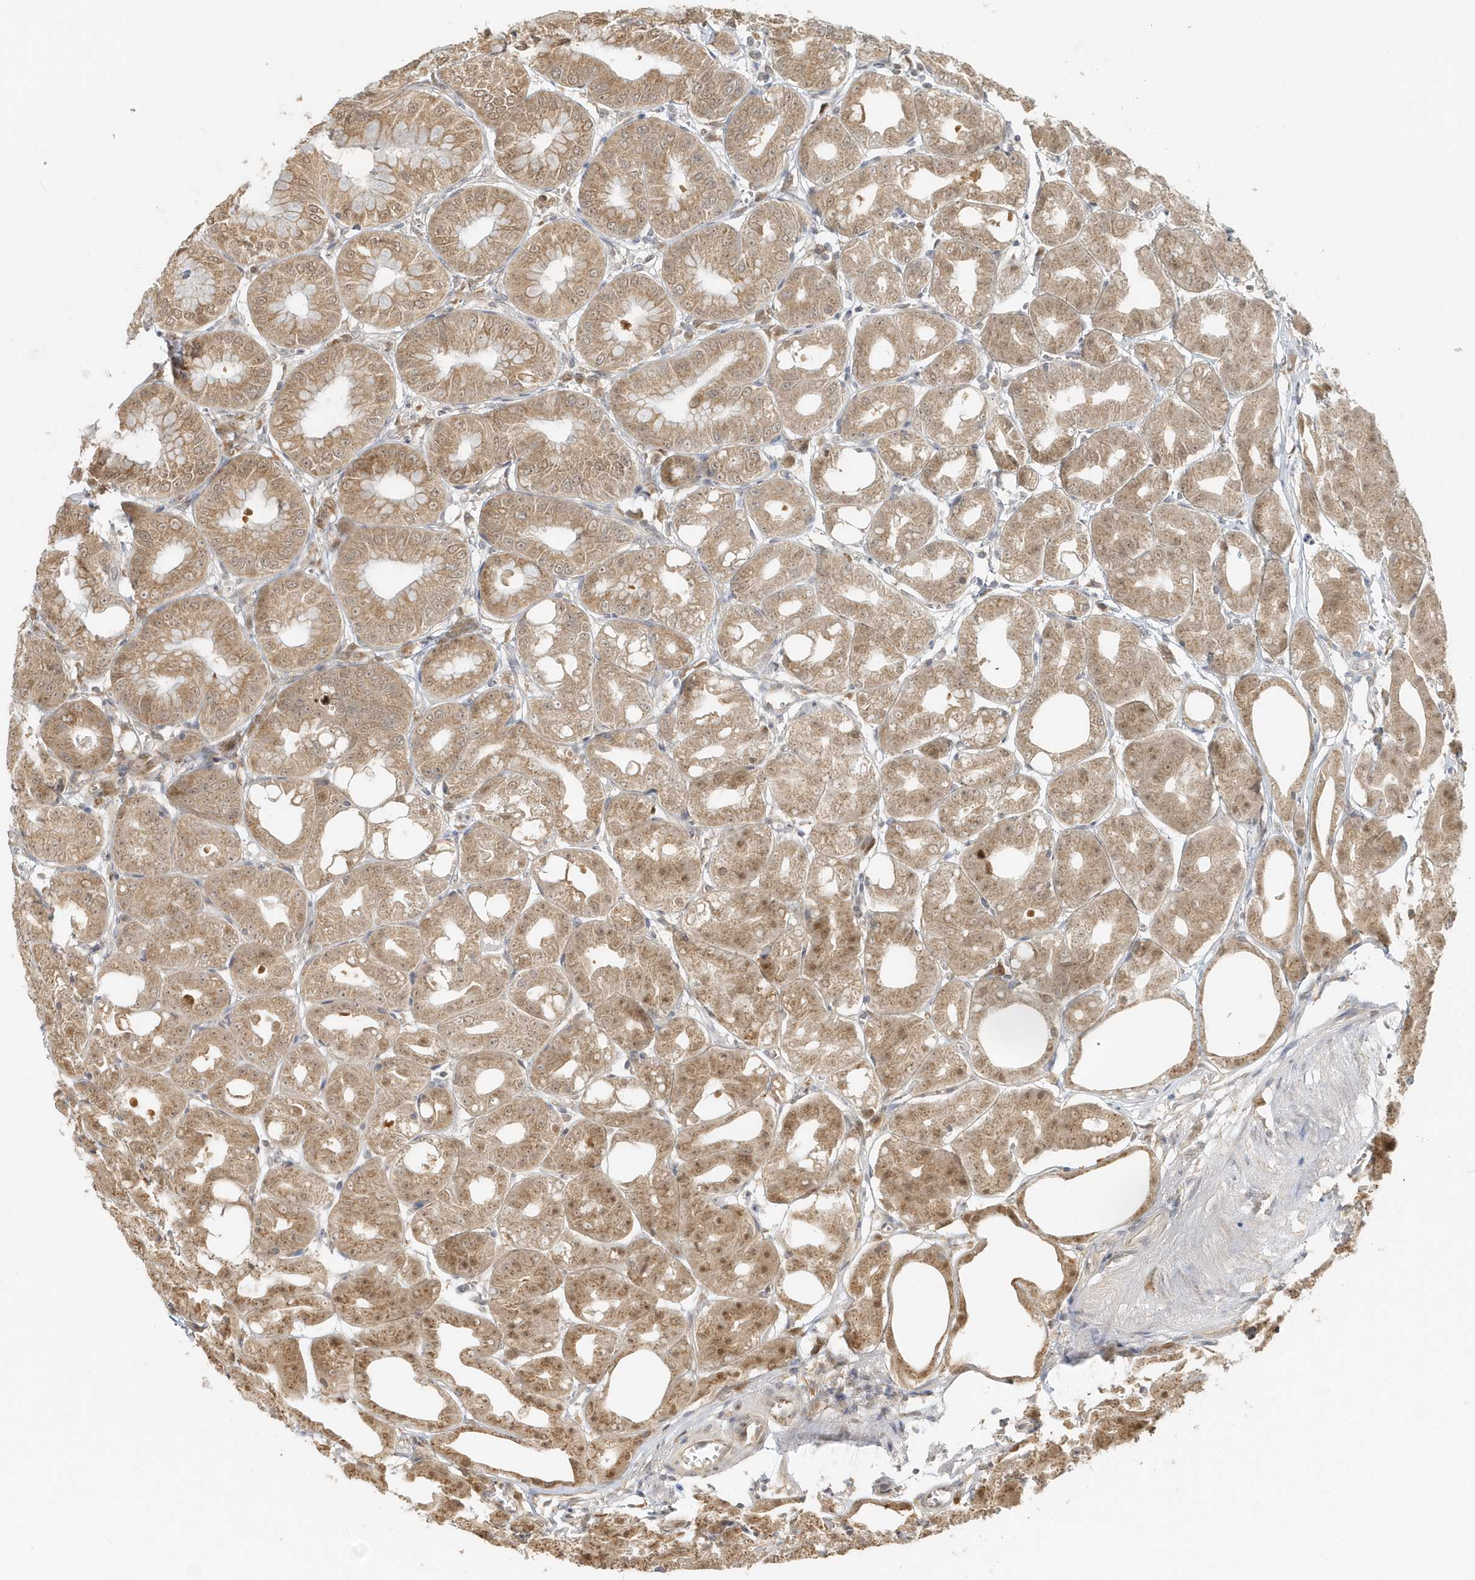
{"staining": {"intensity": "moderate", "quantity": ">75%", "location": "cytoplasmic/membranous,nuclear"}, "tissue": "stomach", "cell_type": "Glandular cells", "image_type": "normal", "snomed": [{"axis": "morphology", "description": "Normal tissue, NOS"}, {"axis": "topography", "description": "Stomach, lower"}], "caption": "IHC of benign stomach displays medium levels of moderate cytoplasmic/membranous,nuclear staining in about >75% of glandular cells.", "gene": "PSMD6", "patient": {"sex": "male", "age": 71}}